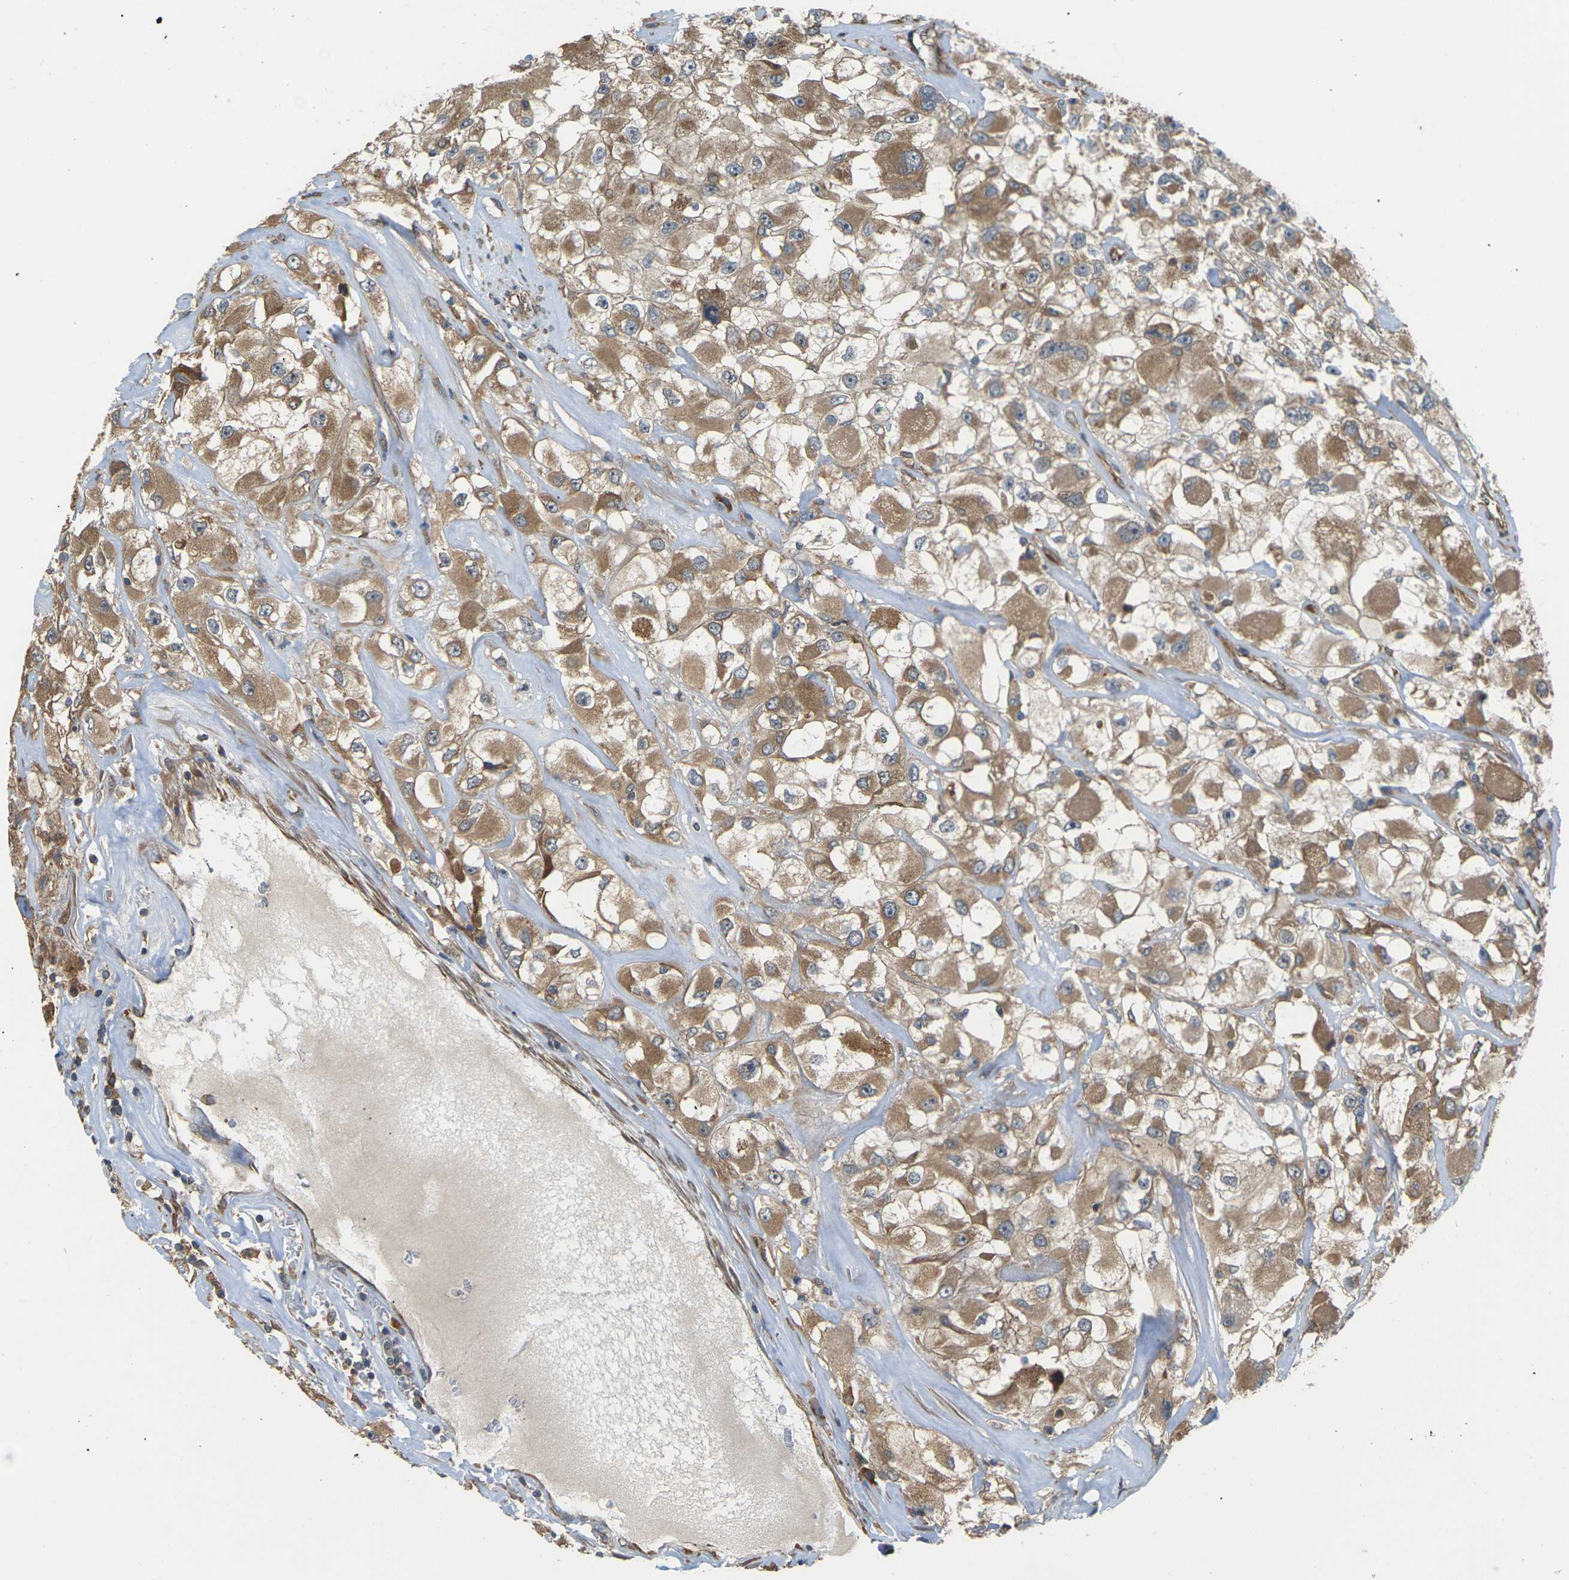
{"staining": {"intensity": "moderate", "quantity": ">75%", "location": "cytoplasmic/membranous"}, "tissue": "renal cancer", "cell_type": "Tumor cells", "image_type": "cancer", "snomed": [{"axis": "morphology", "description": "Adenocarcinoma, NOS"}, {"axis": "topography", "description": "Kidney"}], "caption": "Protein expression analysis of renal adenocarcinoma shows moderate cytoplasmic/membranous expression in approximately >75% of tumor cells. (Stains: DAB (3,3'-diaminobenzidine) in brown, nuclei in blue, Microscopy: brightfield microscopy at high magnification).", "gene": "NRAS", "patient": {"sex": "female", "age": 52}}